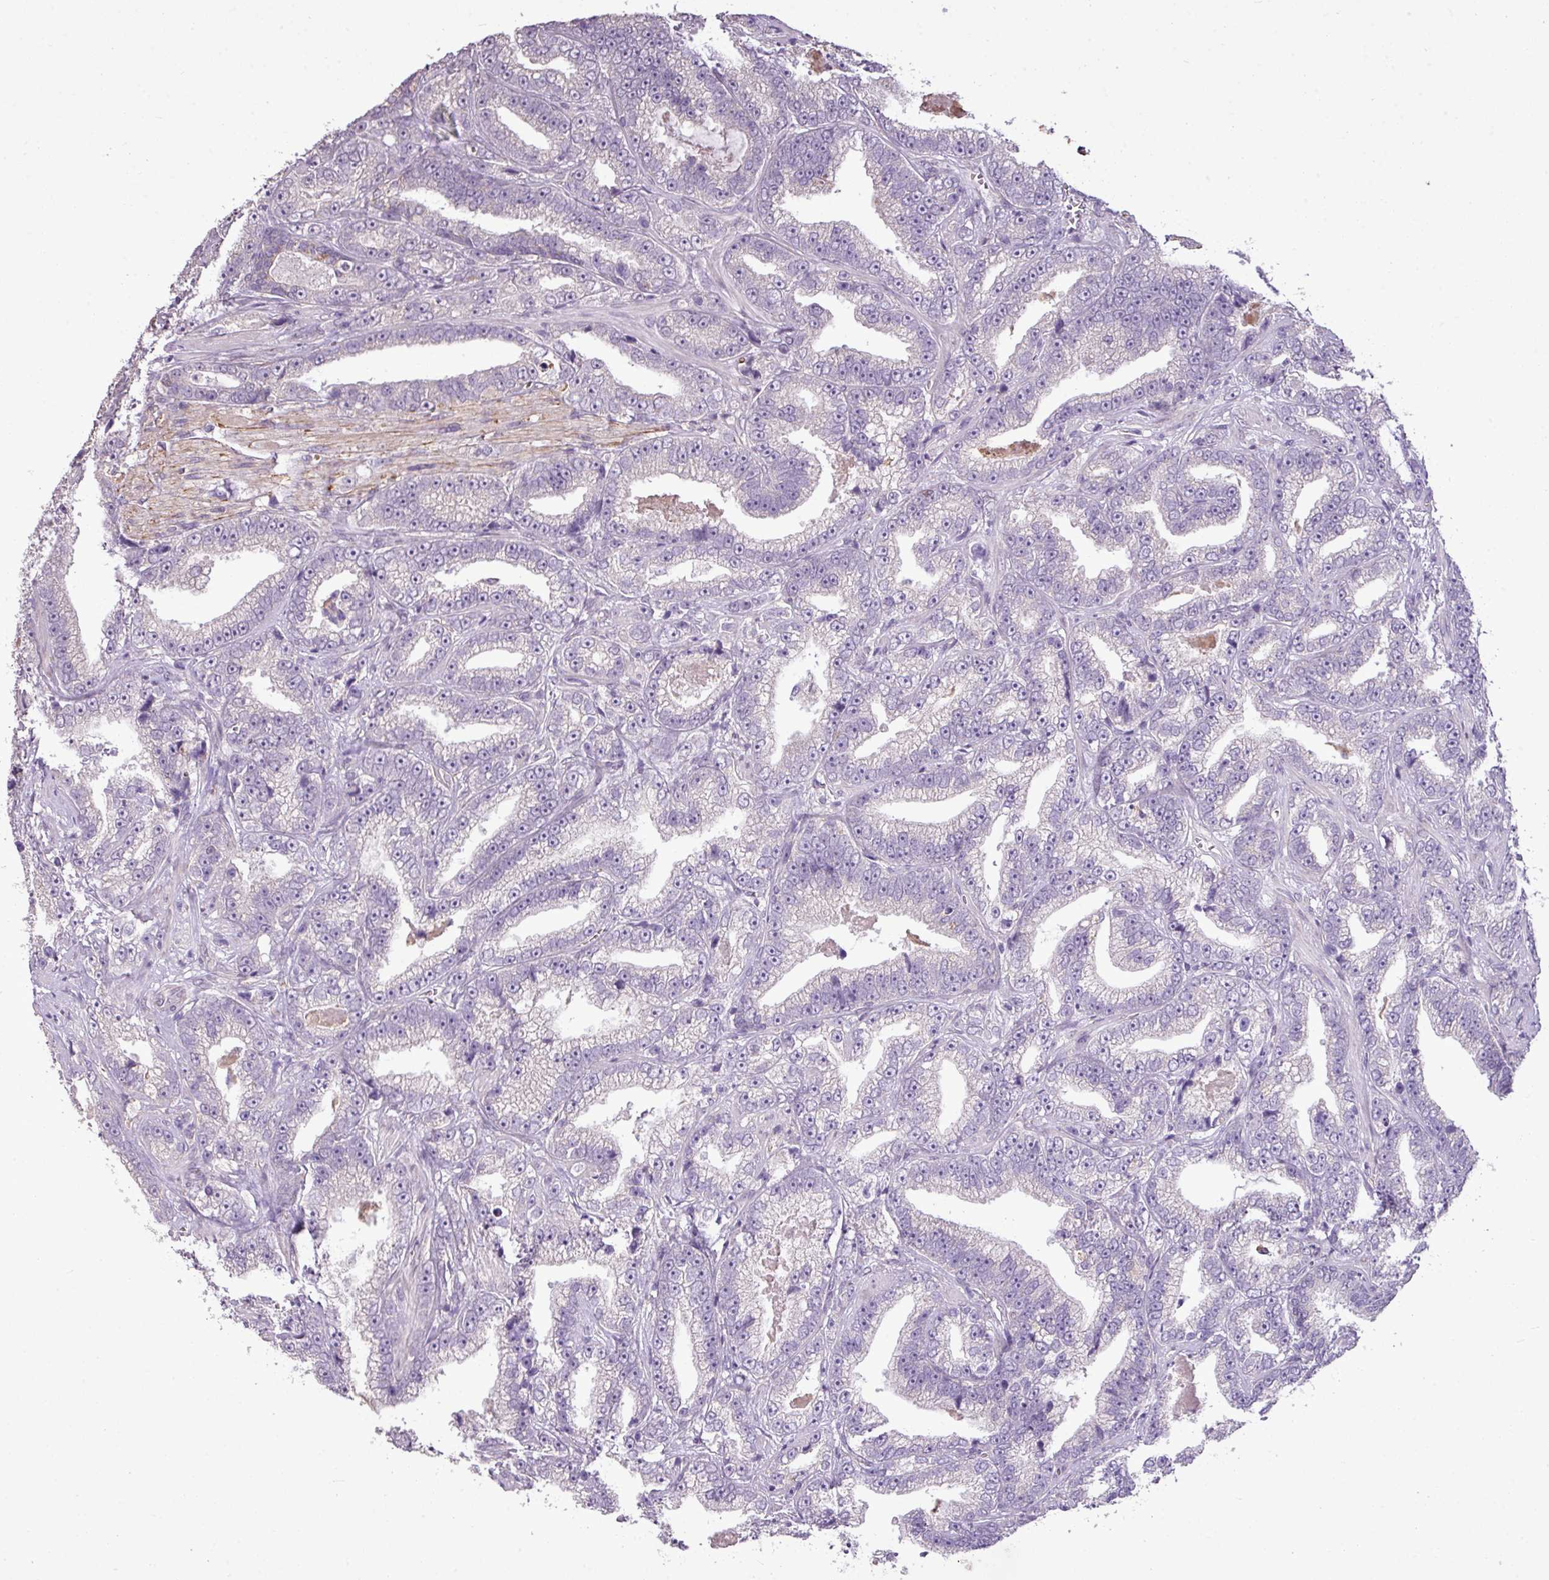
{"staining": {"intensity": "negative", "quantity": "none", "location": "none"}, "tissue": "prostate cancer", "cell_type": "Tumor cells", "image_type": "cancer", "snomed": [{"axis": "morphology", "description": "Adenocarcinoma, High grade"}, {"axis": "topography", "description": "Prostate and seminal vesicle, NOS"}], "caption": "High magnification brightfield microscopy of prostate cancer stained with DAB (brown) and counterstained with hematoxylin (blue): tumor cells show no significant positivity.", "gene": "ALDH2", "patient": {"sex": "male", "age": 67}}